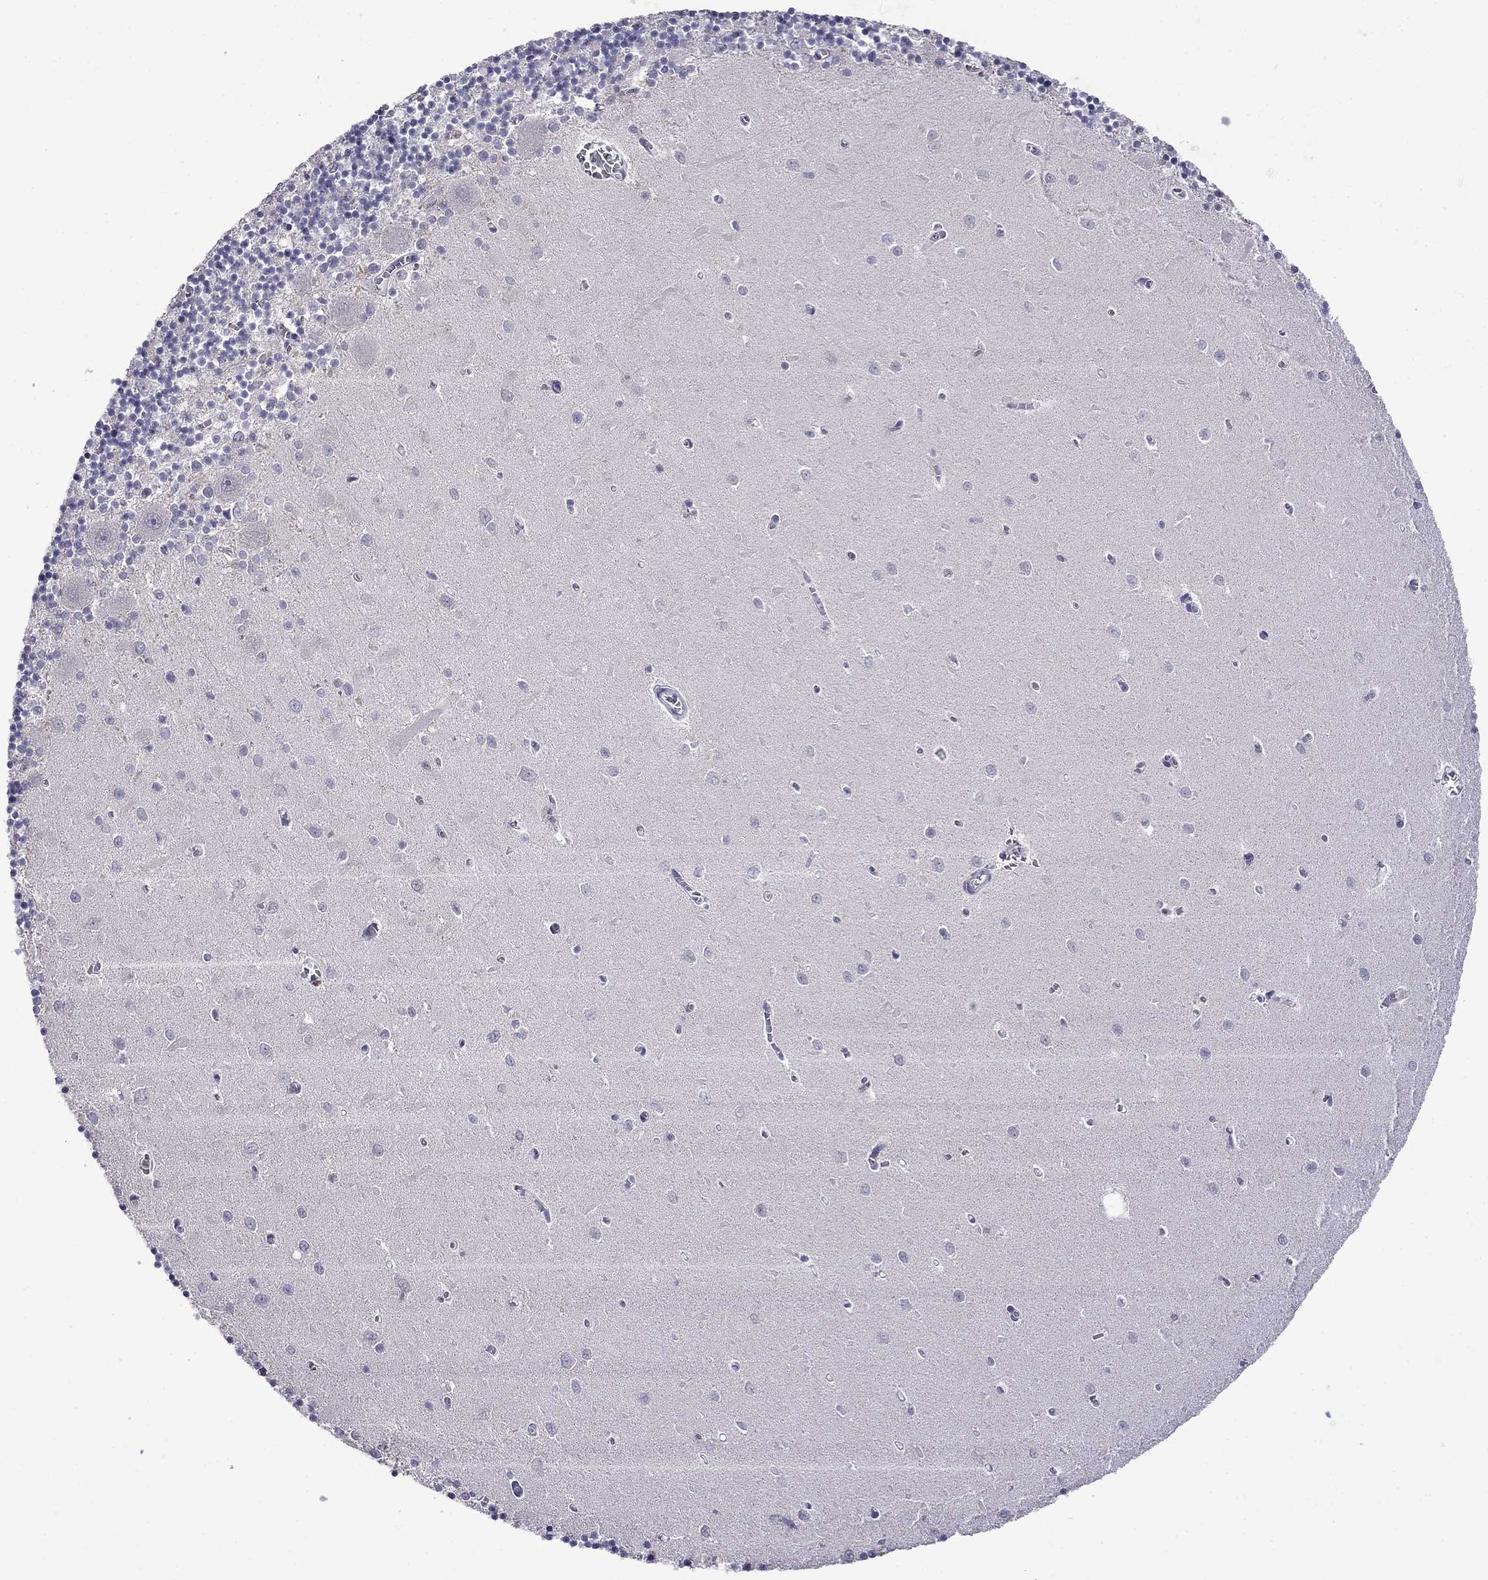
{"staining": {"intensity": "negative", "quantity": "none", "location": "none"}, "tissue": "cerebellum", "cell_type": "Cells in granular layer", "image_type": "normal", "snomed": [{"axis": "morphology", "description": "Normal tissue, NOS"}, {"axis": "topography", "description": "Cerebellum"}], "caption": "Human cerebellum stained for a protein using immunohistochemistry reveals no staining in cells in granular layer.", "gene": "STAR", "patient": {"sex": "female", "age": 64}}